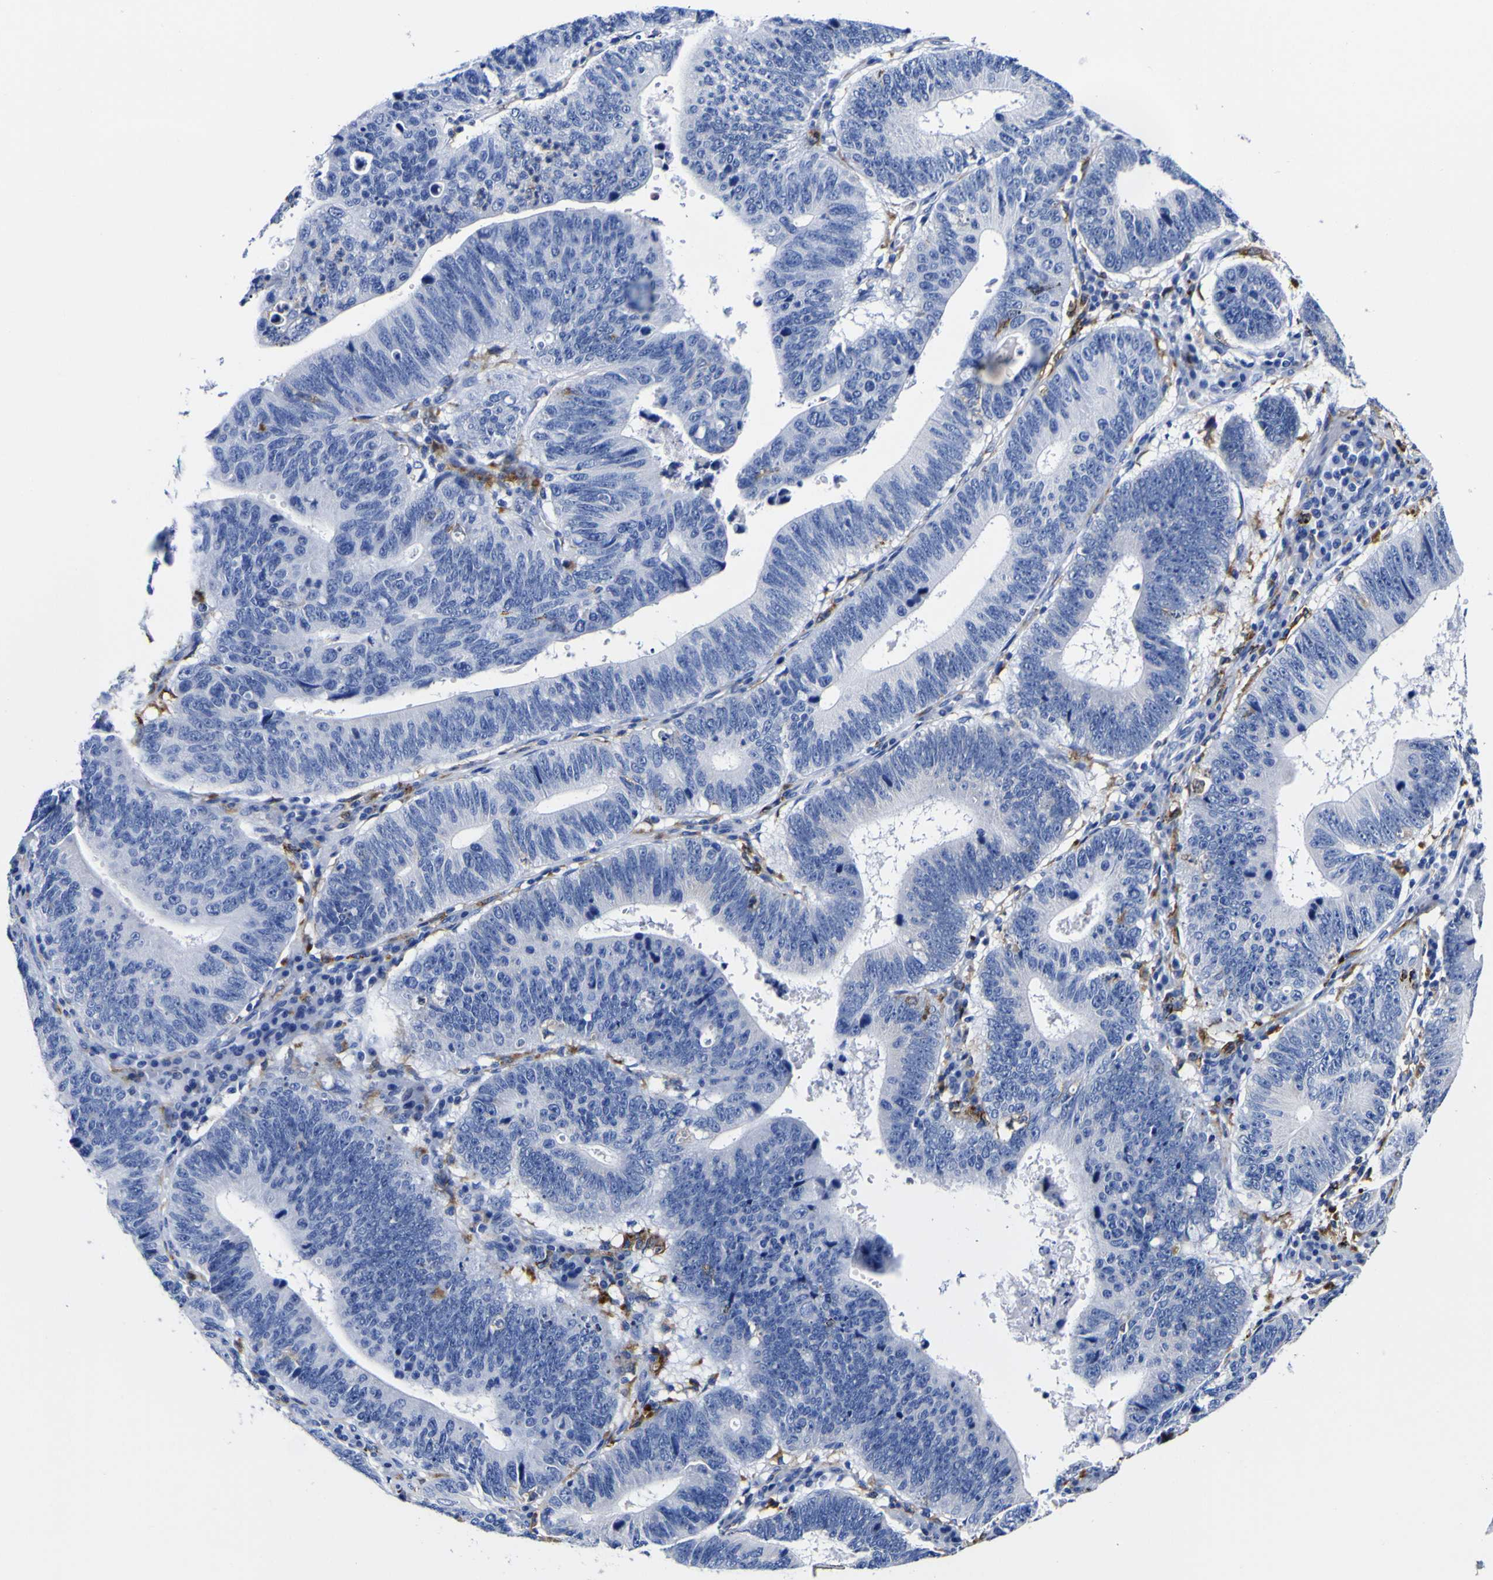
{"staining": {"intensity": "negative", "quantity": "none", "location": "none"}, "tissue": "stomach cancer", "cell_type": "Tumor cells", "image_type": "cancer", "snomed": [{"axis": "morphology", "description": "Adenocarcinoma, NOS"}, {"axis": "topography", "description": "Stomach"}], "caption": "An immunohistochemistry (IHC) photomicrograph of stomach adenocarcinoma is shown. There is no staining in tumor cells of stomach adenocarcinoma. (DAB IHC visualized using brightfield microscopy, high magnification).", "gene": "HLA-DQA1", "patient": {"sex": "male", "age": 59}}